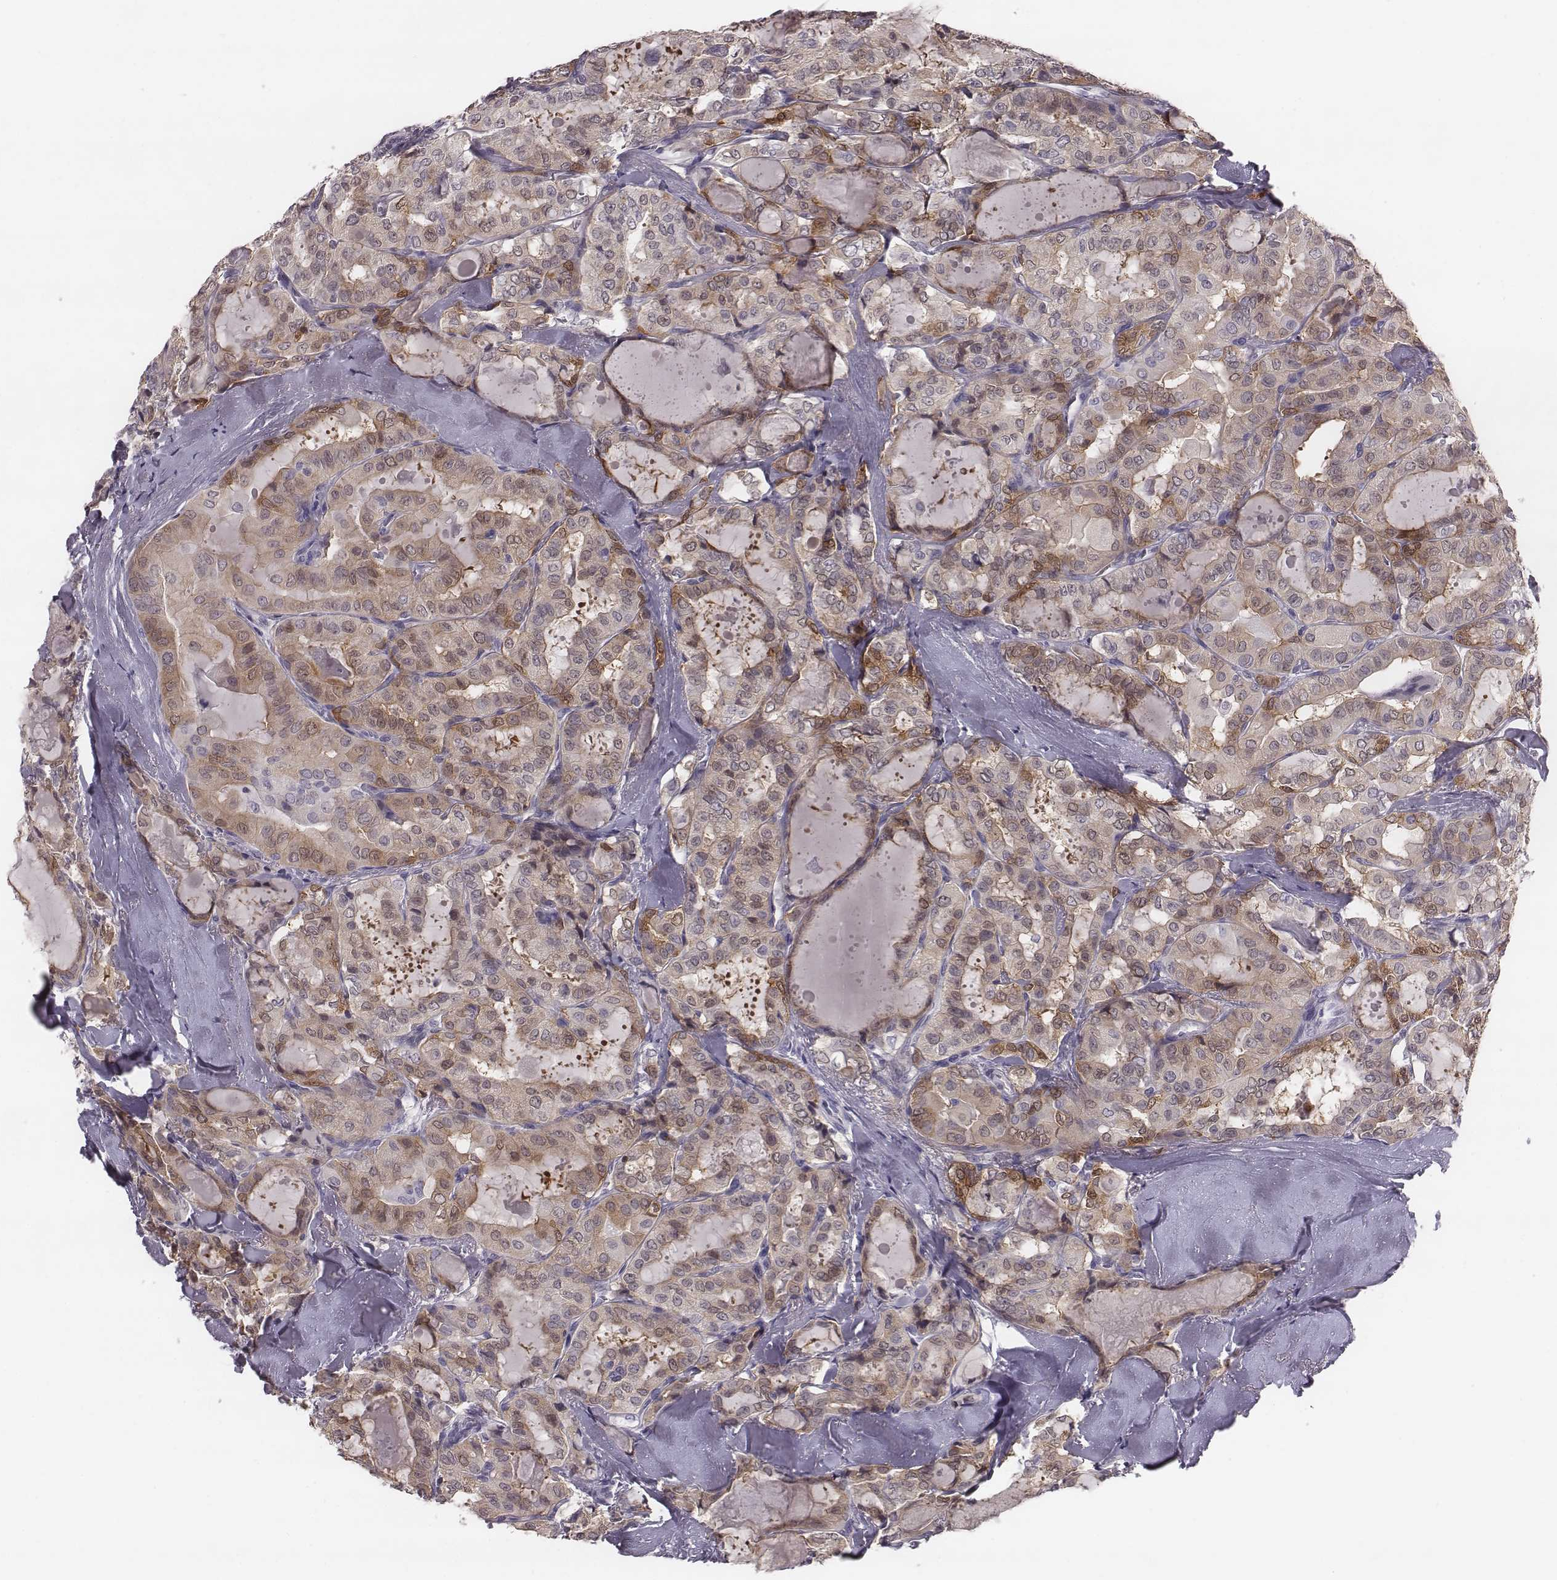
{"staining": {"intensity": "moderate", "quantity": "<25%", "location": "cytoplasmic/membranous"}, "tissue": "thyroid cancer", "cell_type": "Tumor cells", "image_type": "cancer", "snomed": [{"axis": "morphology", "description": "Papillary adenocarcinoma, NOS"}, {"axis": "topography", "description": "Thyroid gland"}], "caption": "Immunohistochemical staining of papillary adenocarcinoma (thyroid) displays low levels of moderate cytoplasmic/membranous protein staining in about <25% of tumor cells.", "gene": "PDE8B", "patient": {"sex": "female", "age": 41}}